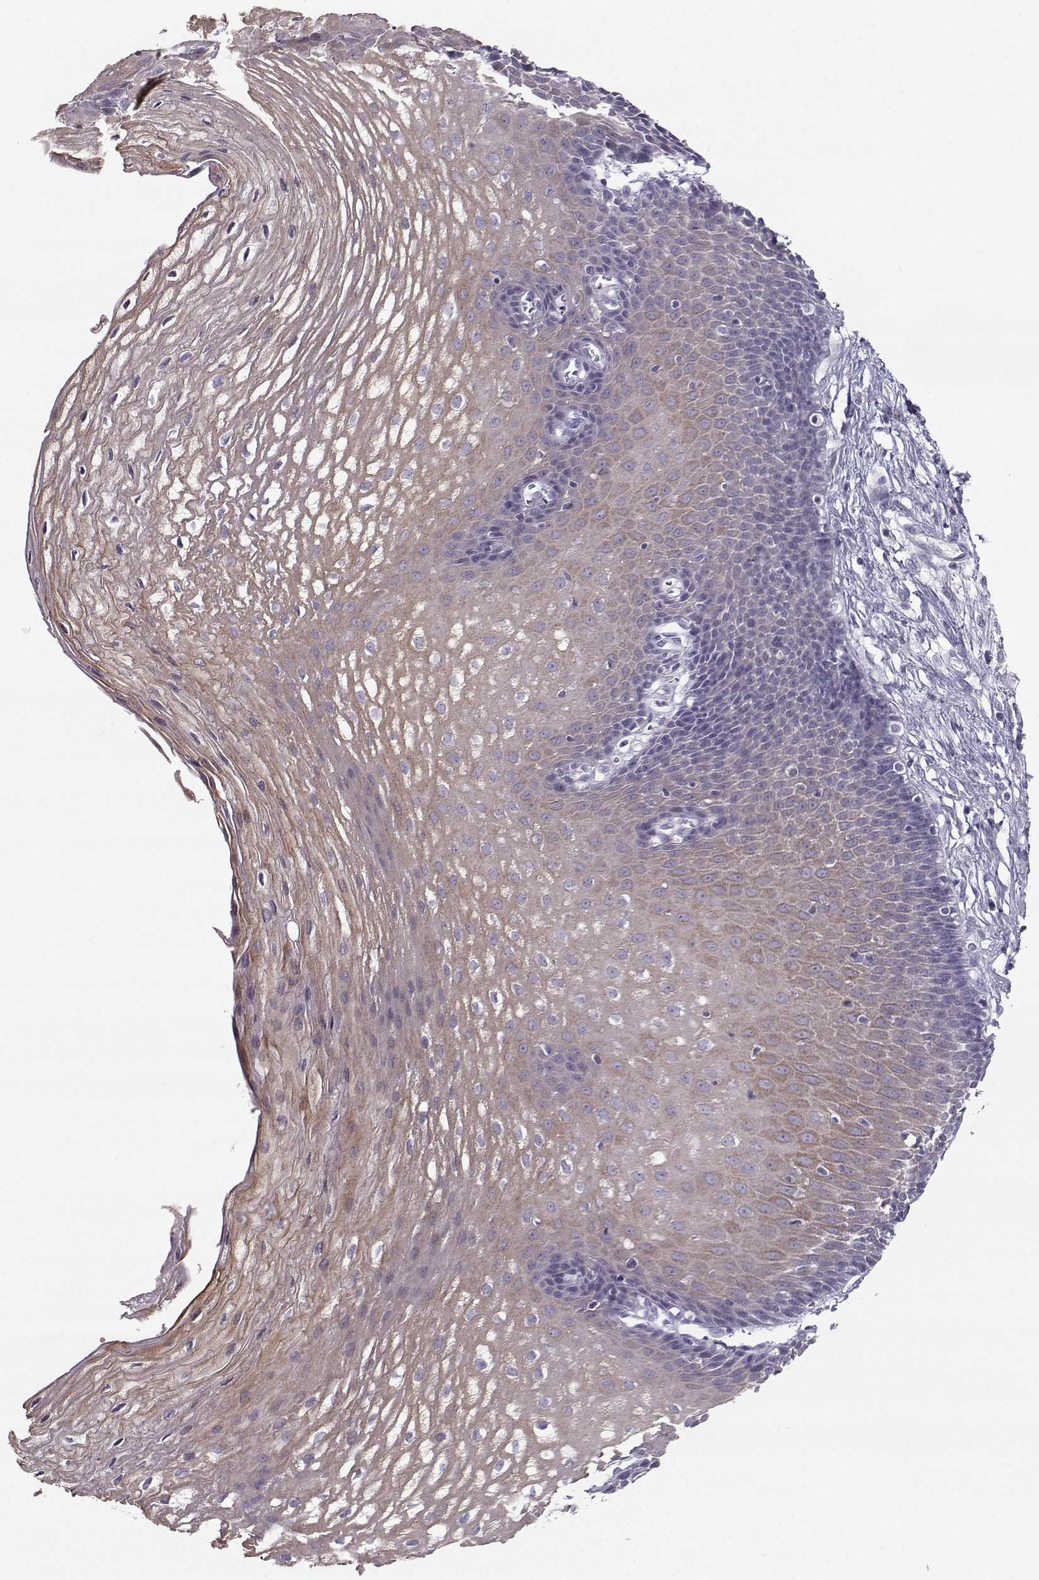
{"staining": {"intensity": "weak", "quantity": "25%-75%", "location": "cytoplasmic/membranous"}, "tissue": "esophagus", "cell_type": "Squamous epithelial cells", "image_type": "normal", "snomed": [{"axis": "morphology", "description": "Normal tissue, NOS"}, {"axis": "topography", "description": "Esophagus"}], "caption": "Human esophagus stained for a protein (brown) reveals weak cytoplasmic/membranous positive staining in approximately 25%-75% of squamous epithelial cells.", "gene": "CASR", "patient": {"sex": "male", "age": 72}}